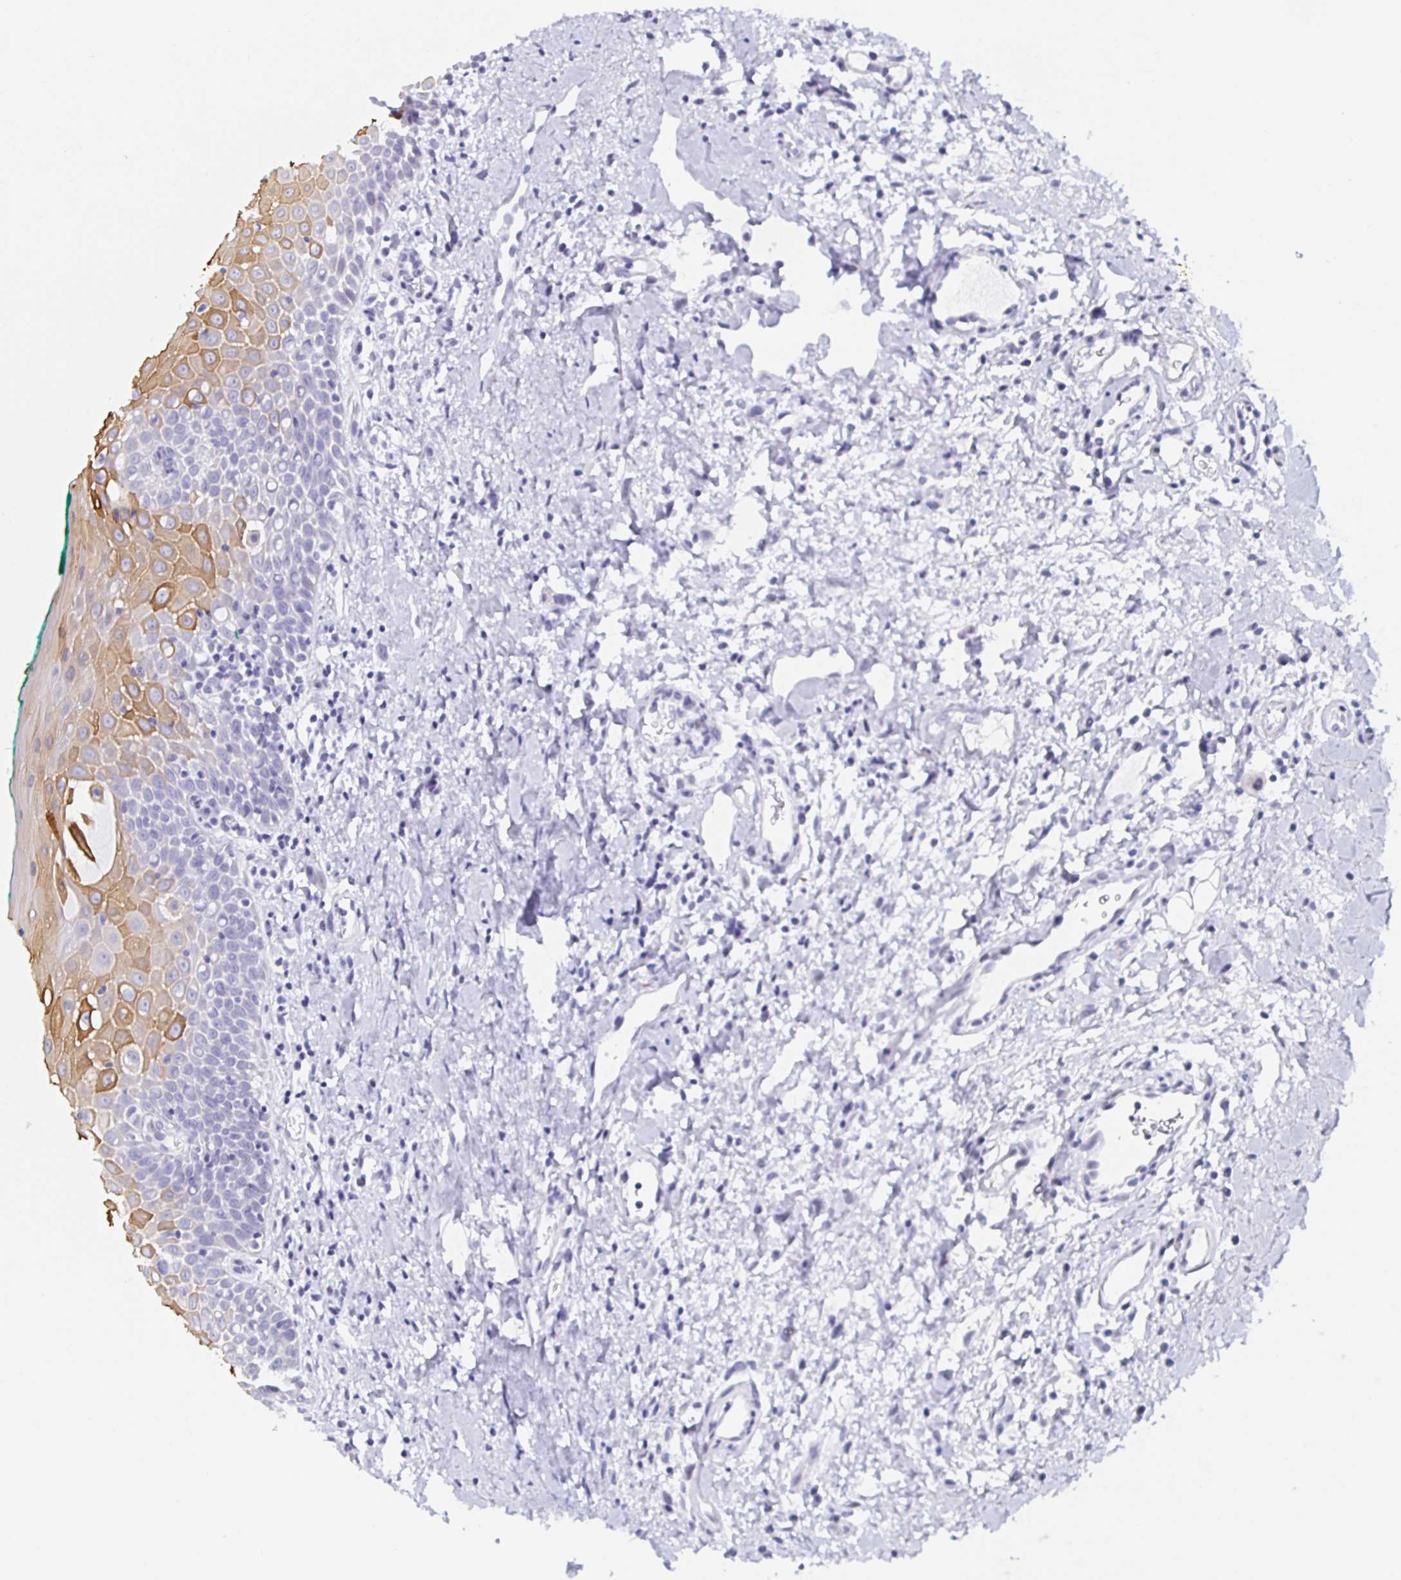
{"staining": {"intensity": "moderate", "quantity": "25%-75%", "location": "cytoplasmic/membranous"}, "tissue": "oral mucosa", "cell_type": "Squamous epithelial cells", "image_type": "normal", "snomed": [{"axis": "morphology", "description": "Normal tissue, NOS"}, {"axis": "topography", "description": "Oral tissue"}], "caption": "Protein staining of benign oral mucosa reveals moderate cytoplasmic/membranous positivity in approximately 25%-75% of squamous epithelial cells.", "gene": "KRT4", "patient": {"sex": "female", "age": 70}}